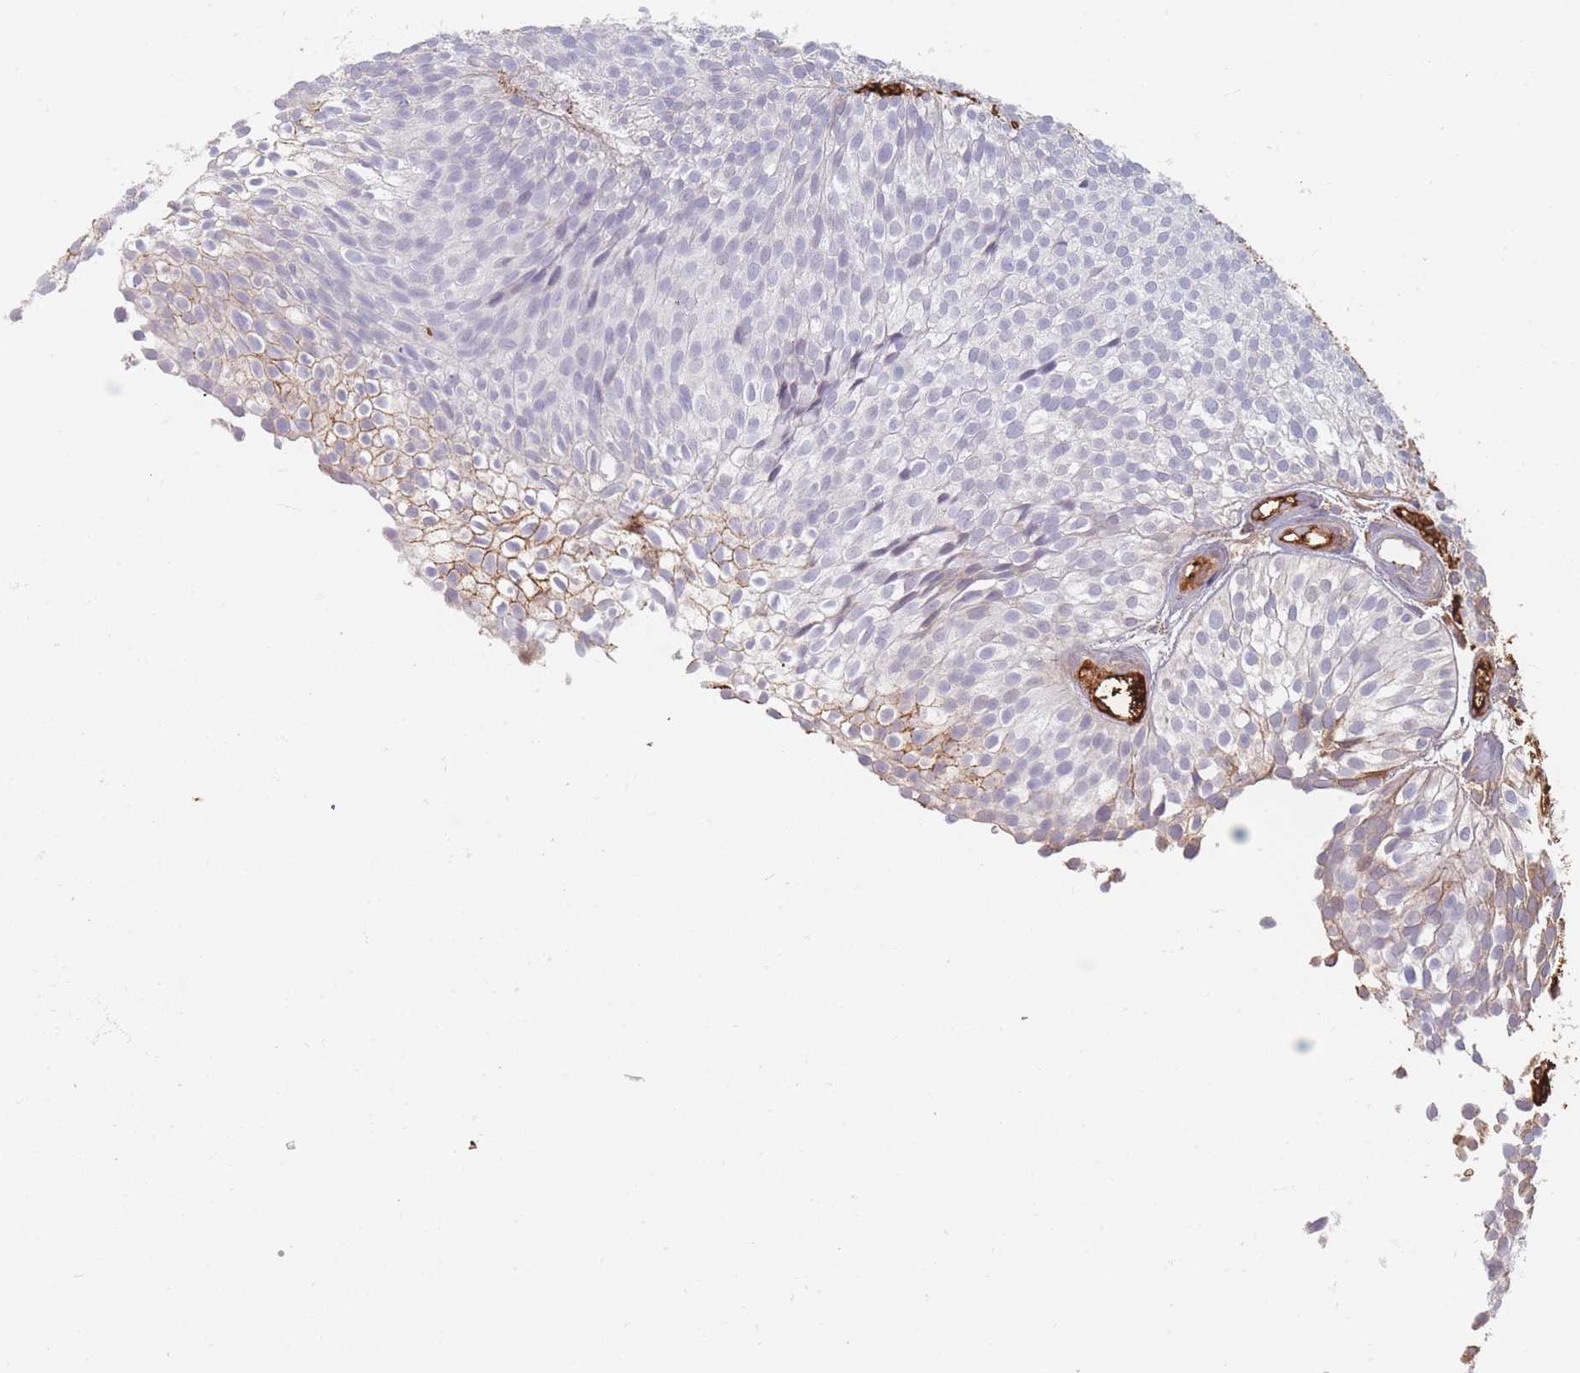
{"staining": {"intensity": "moderate", "quantity": "<25%", "location": "cytoplasmic/membranous"}, "tissue": "urothelial cancer", "cell_type": "Tumor cells", "image_type": "cancer", "snomed": [{"axis": "morphology", "description": "Urothelial carcinoma, Low grade"}, {"axis": "topography", "description": "Urinary bladder"}], "caption": "Protein staining of urothelial cancer tissue displays moderate cytoplasmic/membranous expression in about <25% of tumor cells.", "gene": "SLC2A6", "patient": {"sex": "male", "age": 91}}